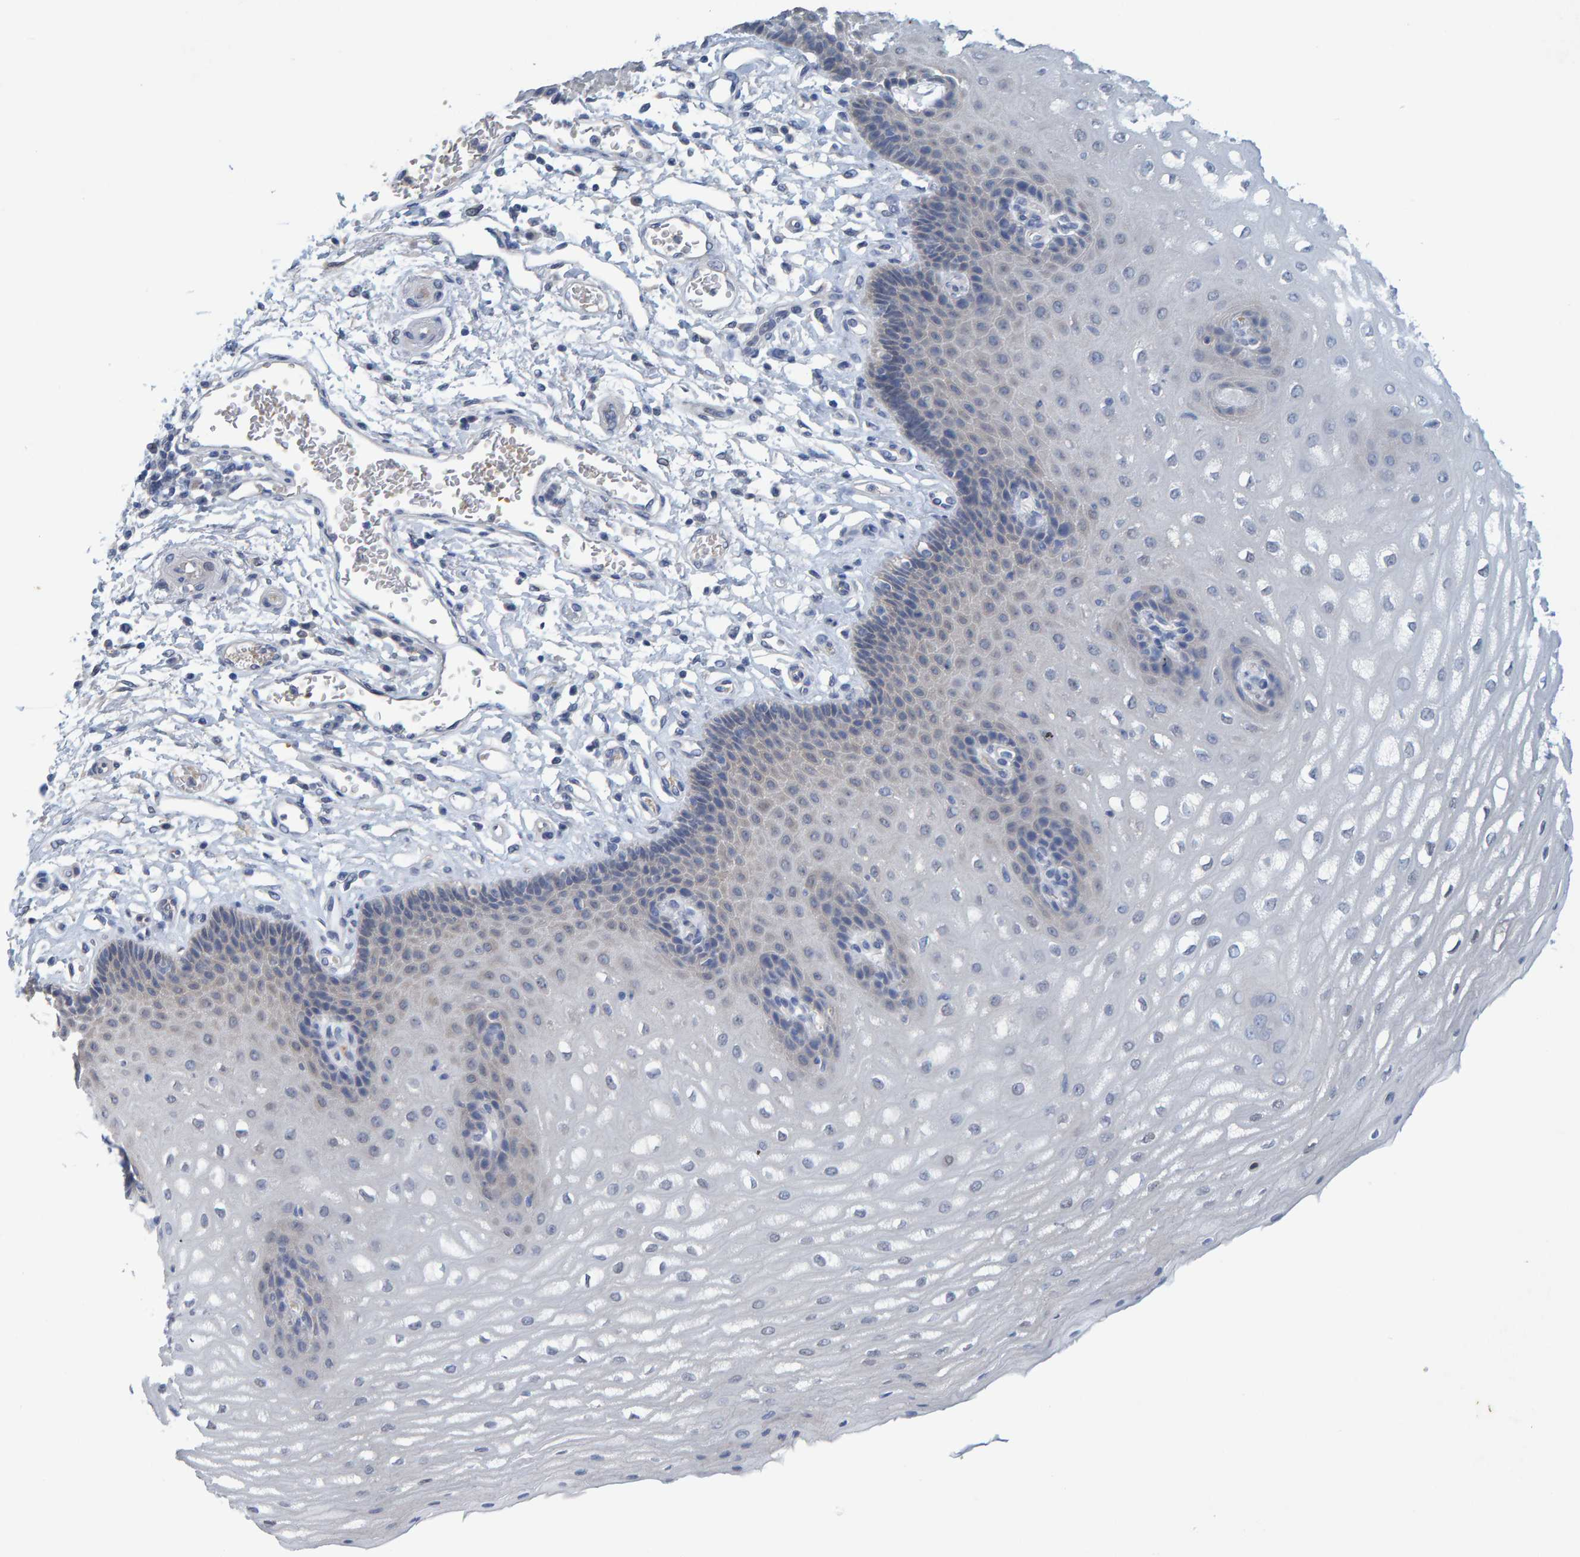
{"staining": {"intensity": "negative", "quantity": "none", "location": "none"}, "tissue": "esophagus", "cell_type": "Squamous epithelial cells", "image_type": "normal", "snomed": [{"axis": "morphology", "description": "Normal tissue, NOS"}, {"axis": "topography", "description": "Esophagus"}], "caption": "High magnification brightfield microscopy of benign esophagus stained with DAB (3,3'-diaminobenzidine) (brown) and counterstained with hematoxylin (blue): squamous epithelial cells show no significant positivity. Brightfield microscopy of immunohistochemistry (IHC) stained with DAB (3,3'-diaminobenzidine) (brown) and hematoxylin (blue), captured at high magnification.", "gene": "ALAD", "patient": {"sex": "male", "age": 54}}